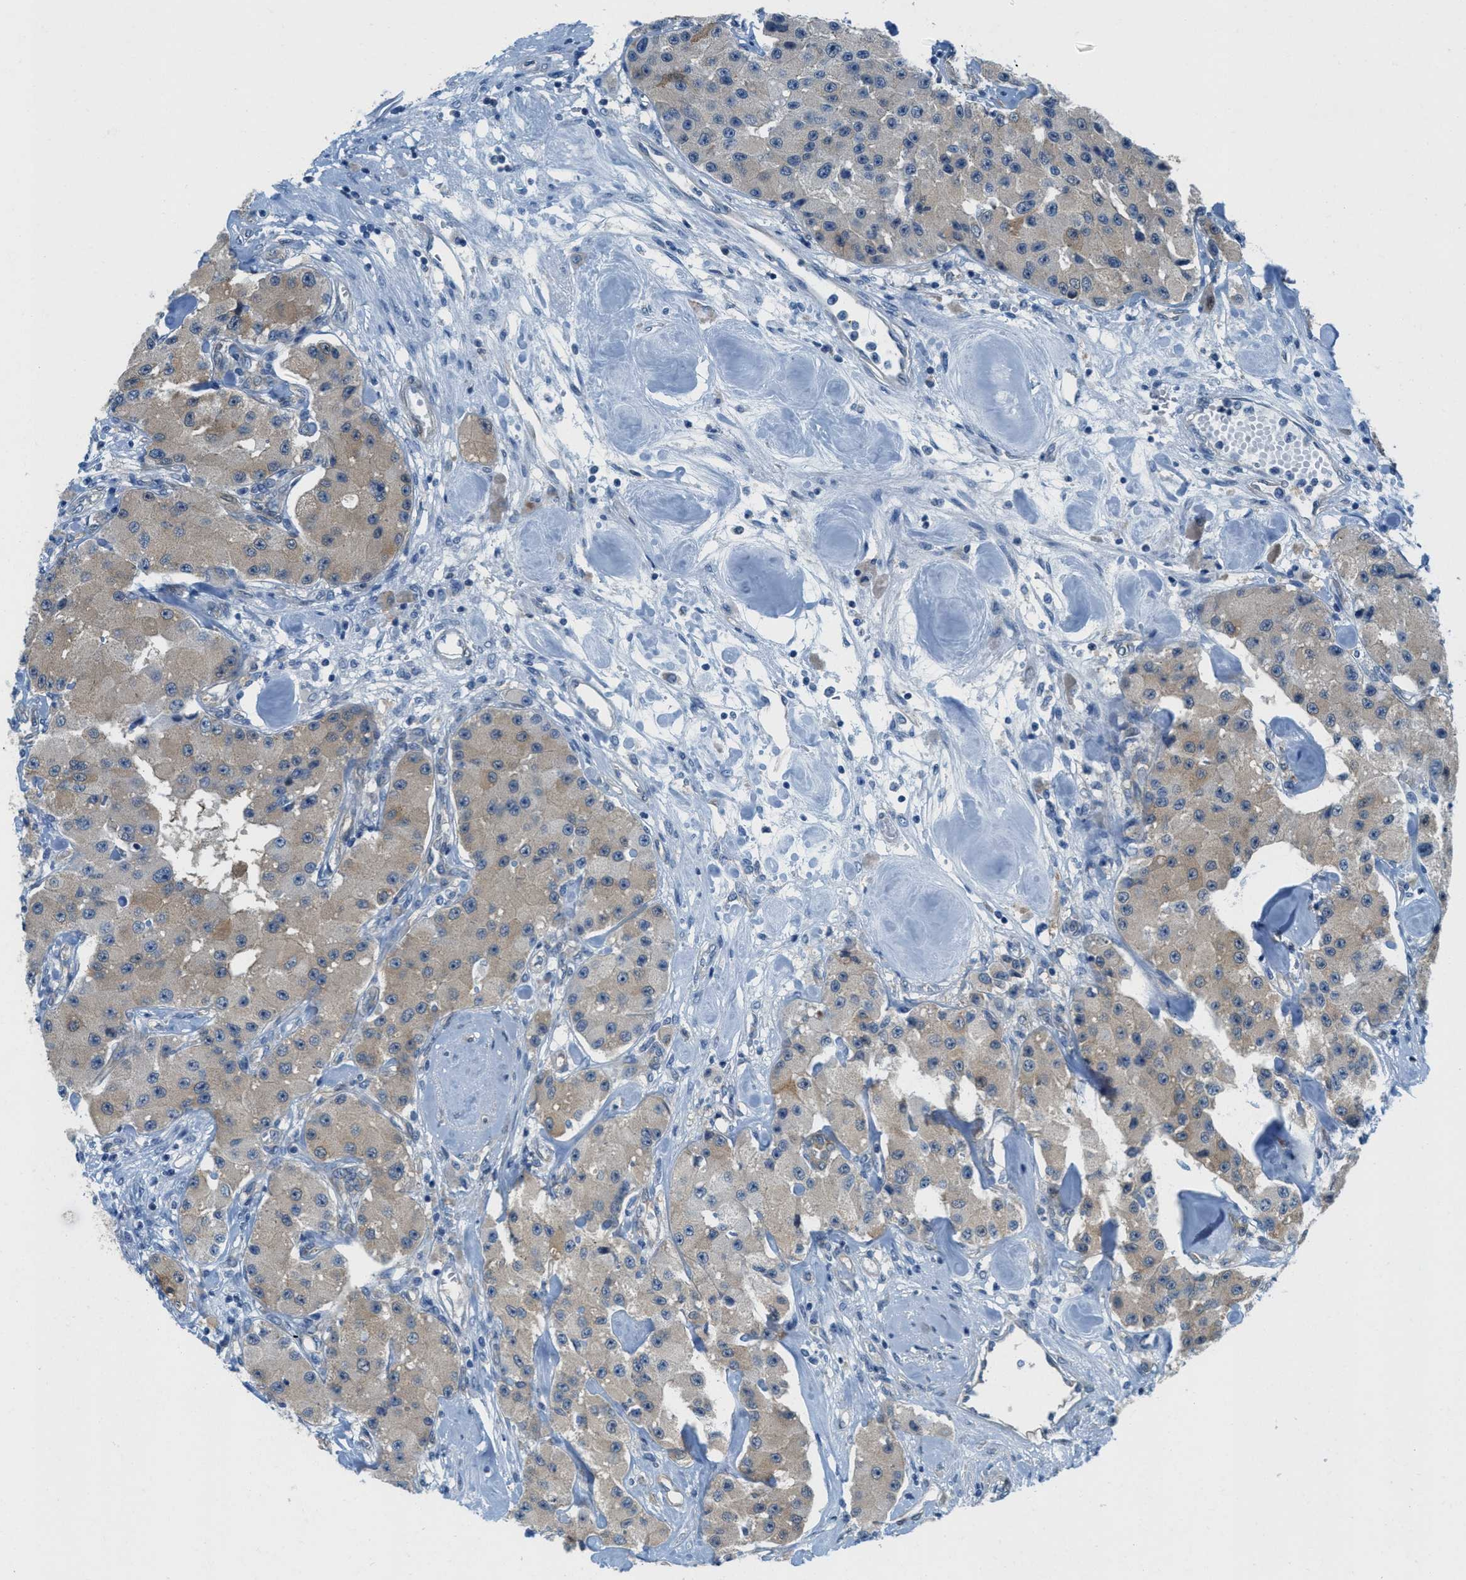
{"staining": {"intensity": "weak", "quantity": "25%-75%", "location": "cytoplasmic/membranous"}, "tissue": "carcinoid", "cell_type": "Tumor cells", "image_type": "cancer", "snomed": [{"axis": "morphology", "description": "Carcinoid, malignant, NOS"}, {"axis": "topography", "description": "Pancreas"}], "caption": "Immunohistochemical staining of human carcinoid (malignant) reveals low levels of weak cytoplasmic/membranous protein expression in about 25%-75% of tumor cells.", "gene": "MAPRE2", "patient": {"sex": "male", "age": 41}}